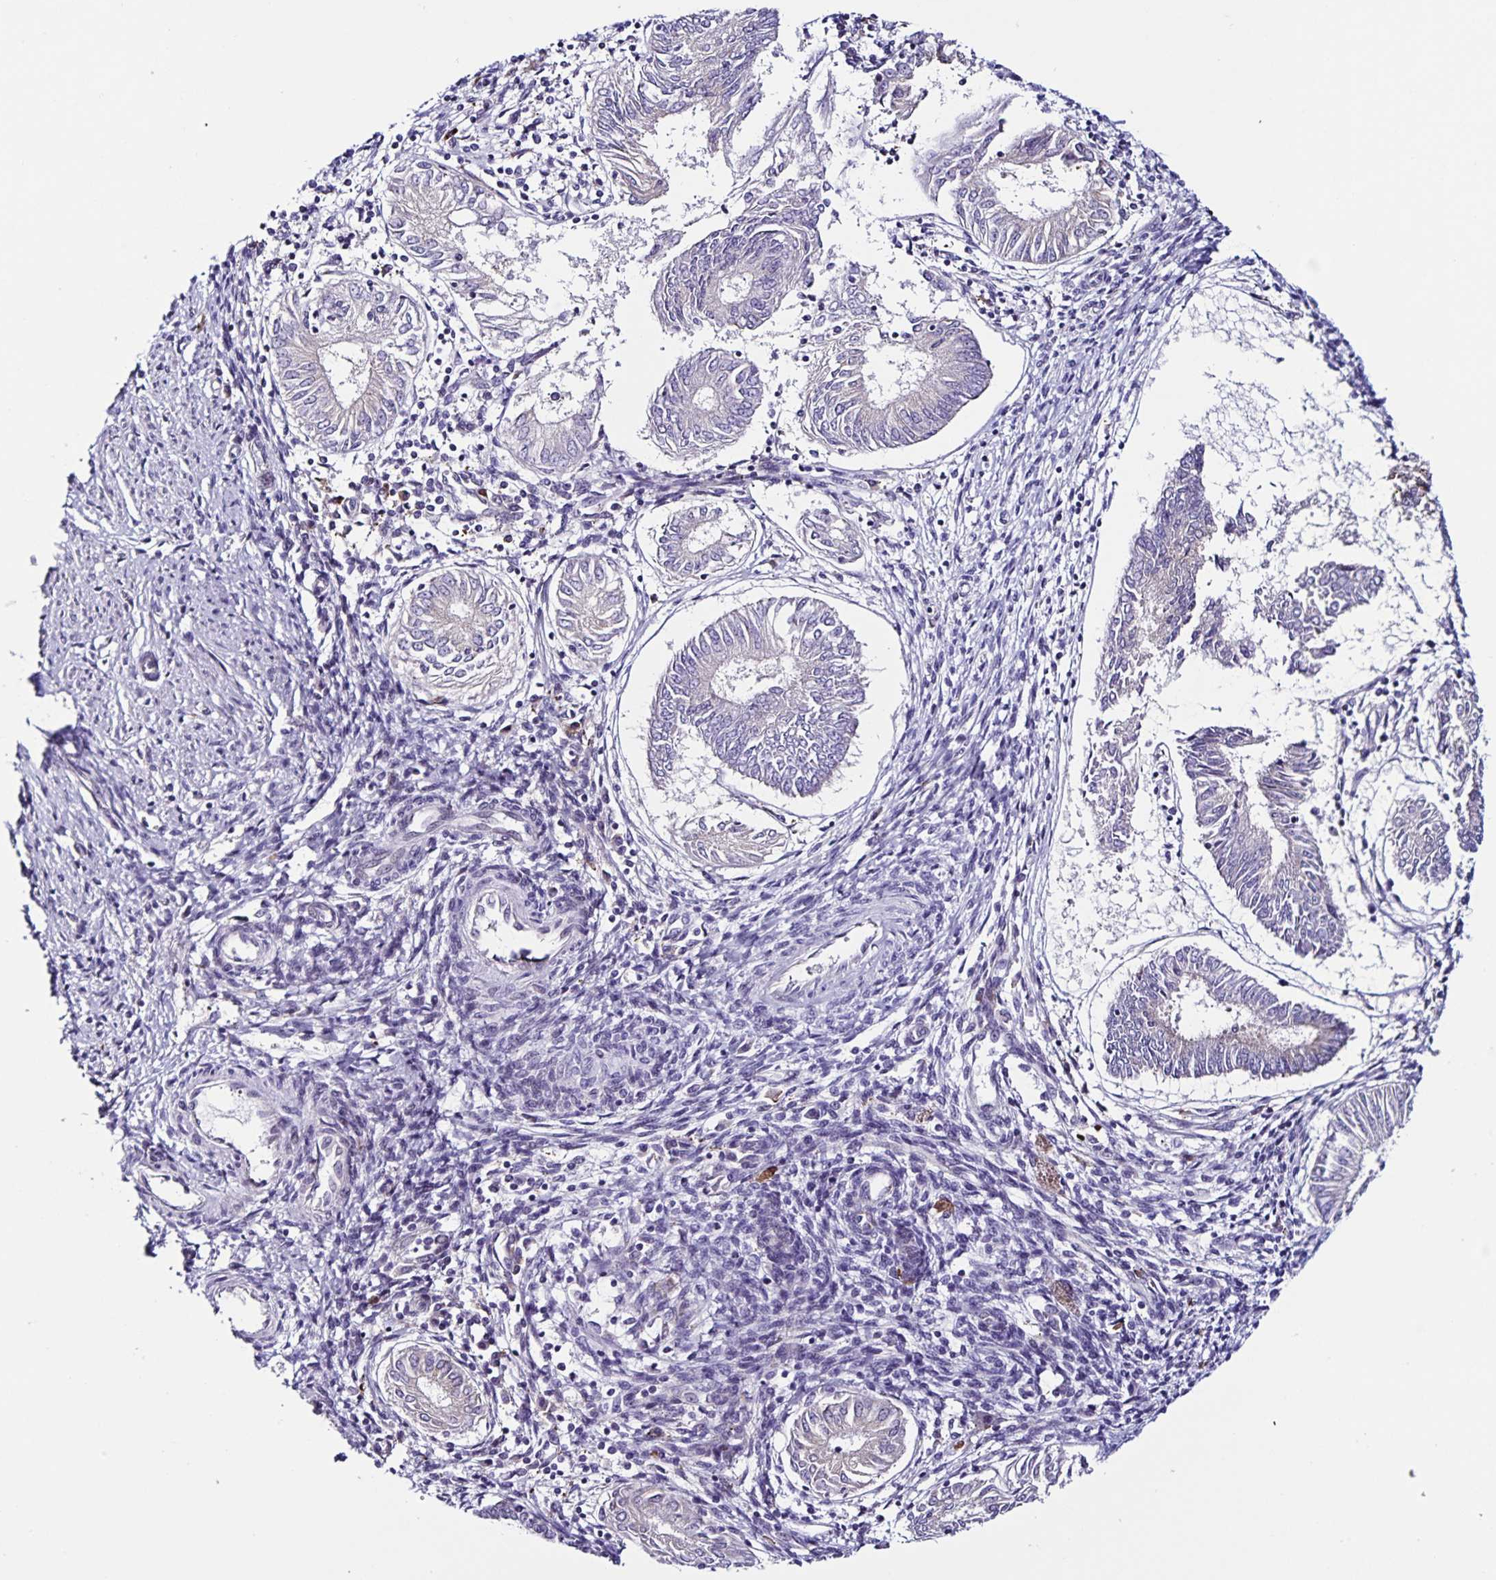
{"staining": {"intensity": "negative", "quantity": "none", "location": "none"}, "tissue": "endometrial cancer", "cell_type": "Tumor cells", "image_type": "cancer", "snomed": [{"axis": "morphology", "description": "Adenocarcinoma, NOS"}, {"axis": "topography", "description": "Endometrium"}], "caption": "This is an immunohistochemistry photomicrograph of endometrial adenocarcinoma. There is no positivity in tumor cells.", "gene": "RNFT2", "patient": {"sex": "female", "age": 68}}